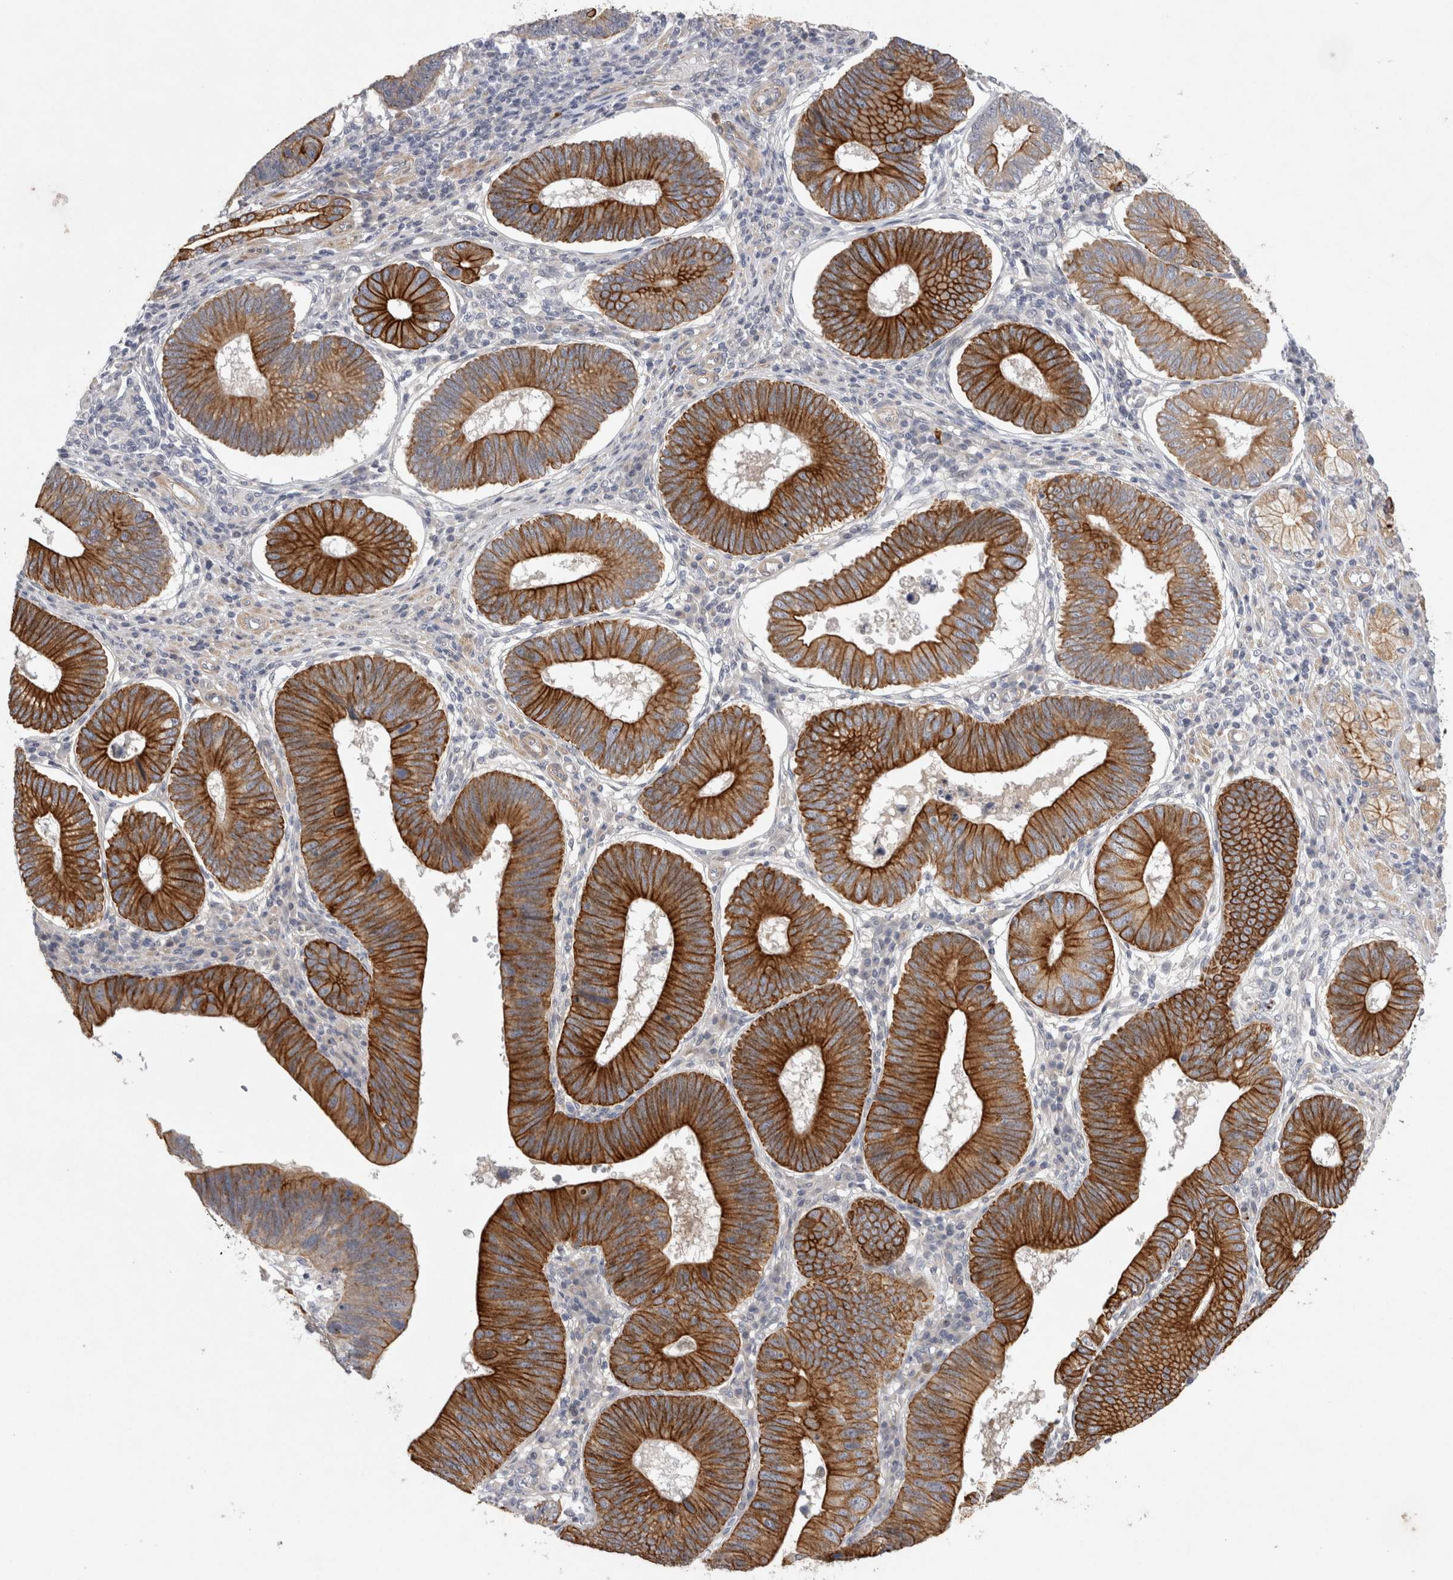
{"staining": {"intensity": "strong", "quantity": ">75%", "location": "cytoplasmic/membranous"}, "tissue": "stomach cancer", "cell_type": "Tumor cells", "image_type": "cancer", "snomed": [{"axis": "morphology", "description": "Adenocarcinoma, NOS"}, {"axis": "topography", "description": "Stomach"}], "caption": "Immunohistochemistry micrograph of neoplastic tissue: human stomach adenocarcinoma stained using immunohistochemistry (IHC) displays high levels of strong protein expression localized specifically in the cytoplasmic/membranous of tumor cells, appearing as a cytoplasmic/membranous brown color.", "gene": "BZW2", "patient": {"sex": "male", "age": 59}}